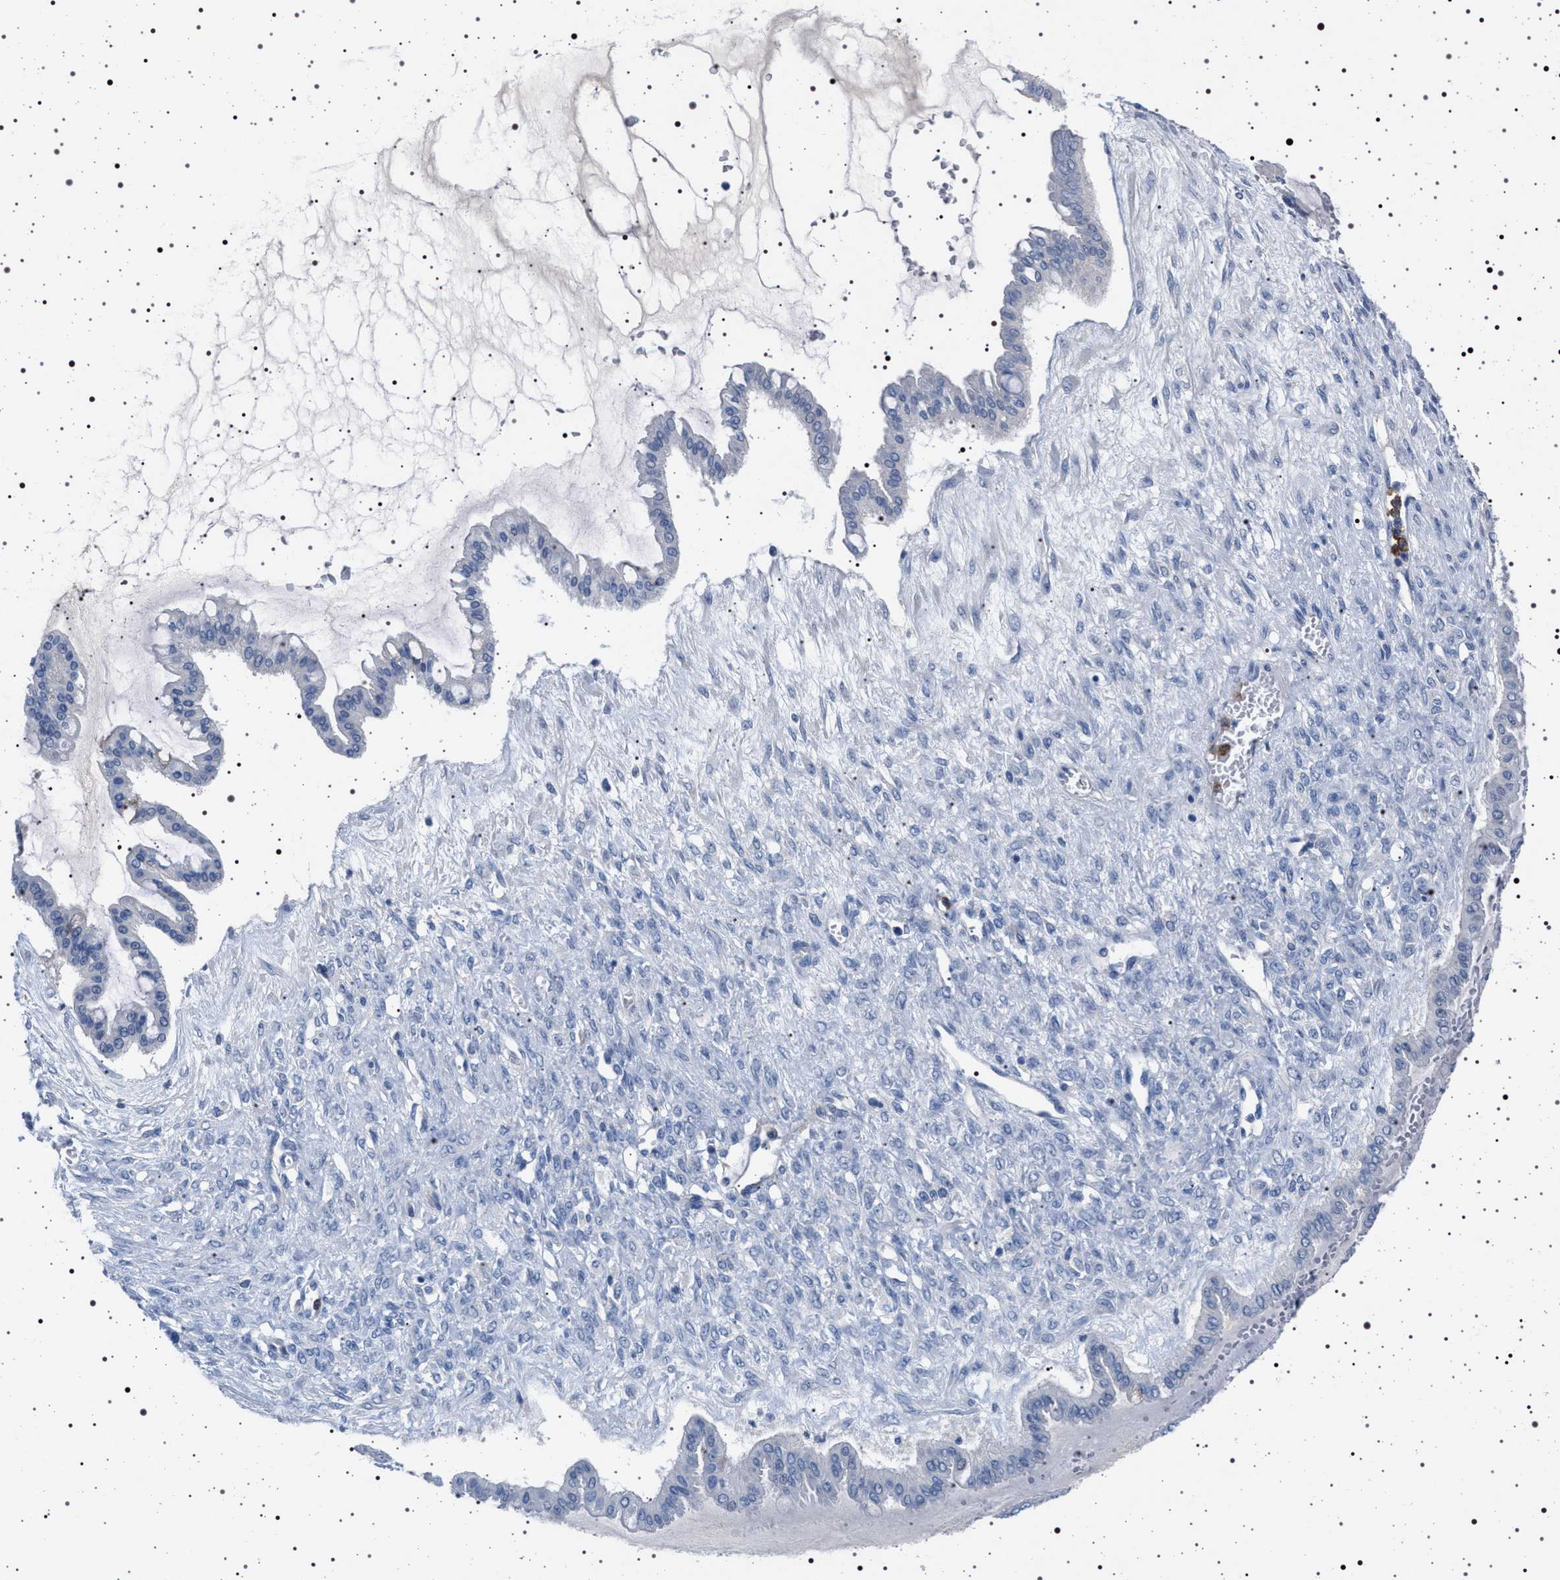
{"staining": {"intensity": "negative", "quantity": "none", "location": "none"}, "tissue": "ovarian cancer", "cell_type": "Tumor cells", "image_type": "cancer", "snomed": [{"axis": "morphology", "description": "Cystadenocarcinoma, mucinous, NOS"}, {"axis": "topography", "description": "Ovary"}], "caption": "This is a photomicrograph of immunohistochemistry (IHC) staining of mucinous cystadenocarcinoma (ovarian), which shows no expression in tumor cells.", "gene": "NAT9", "patient": {"sex": "female", "age": 73}}